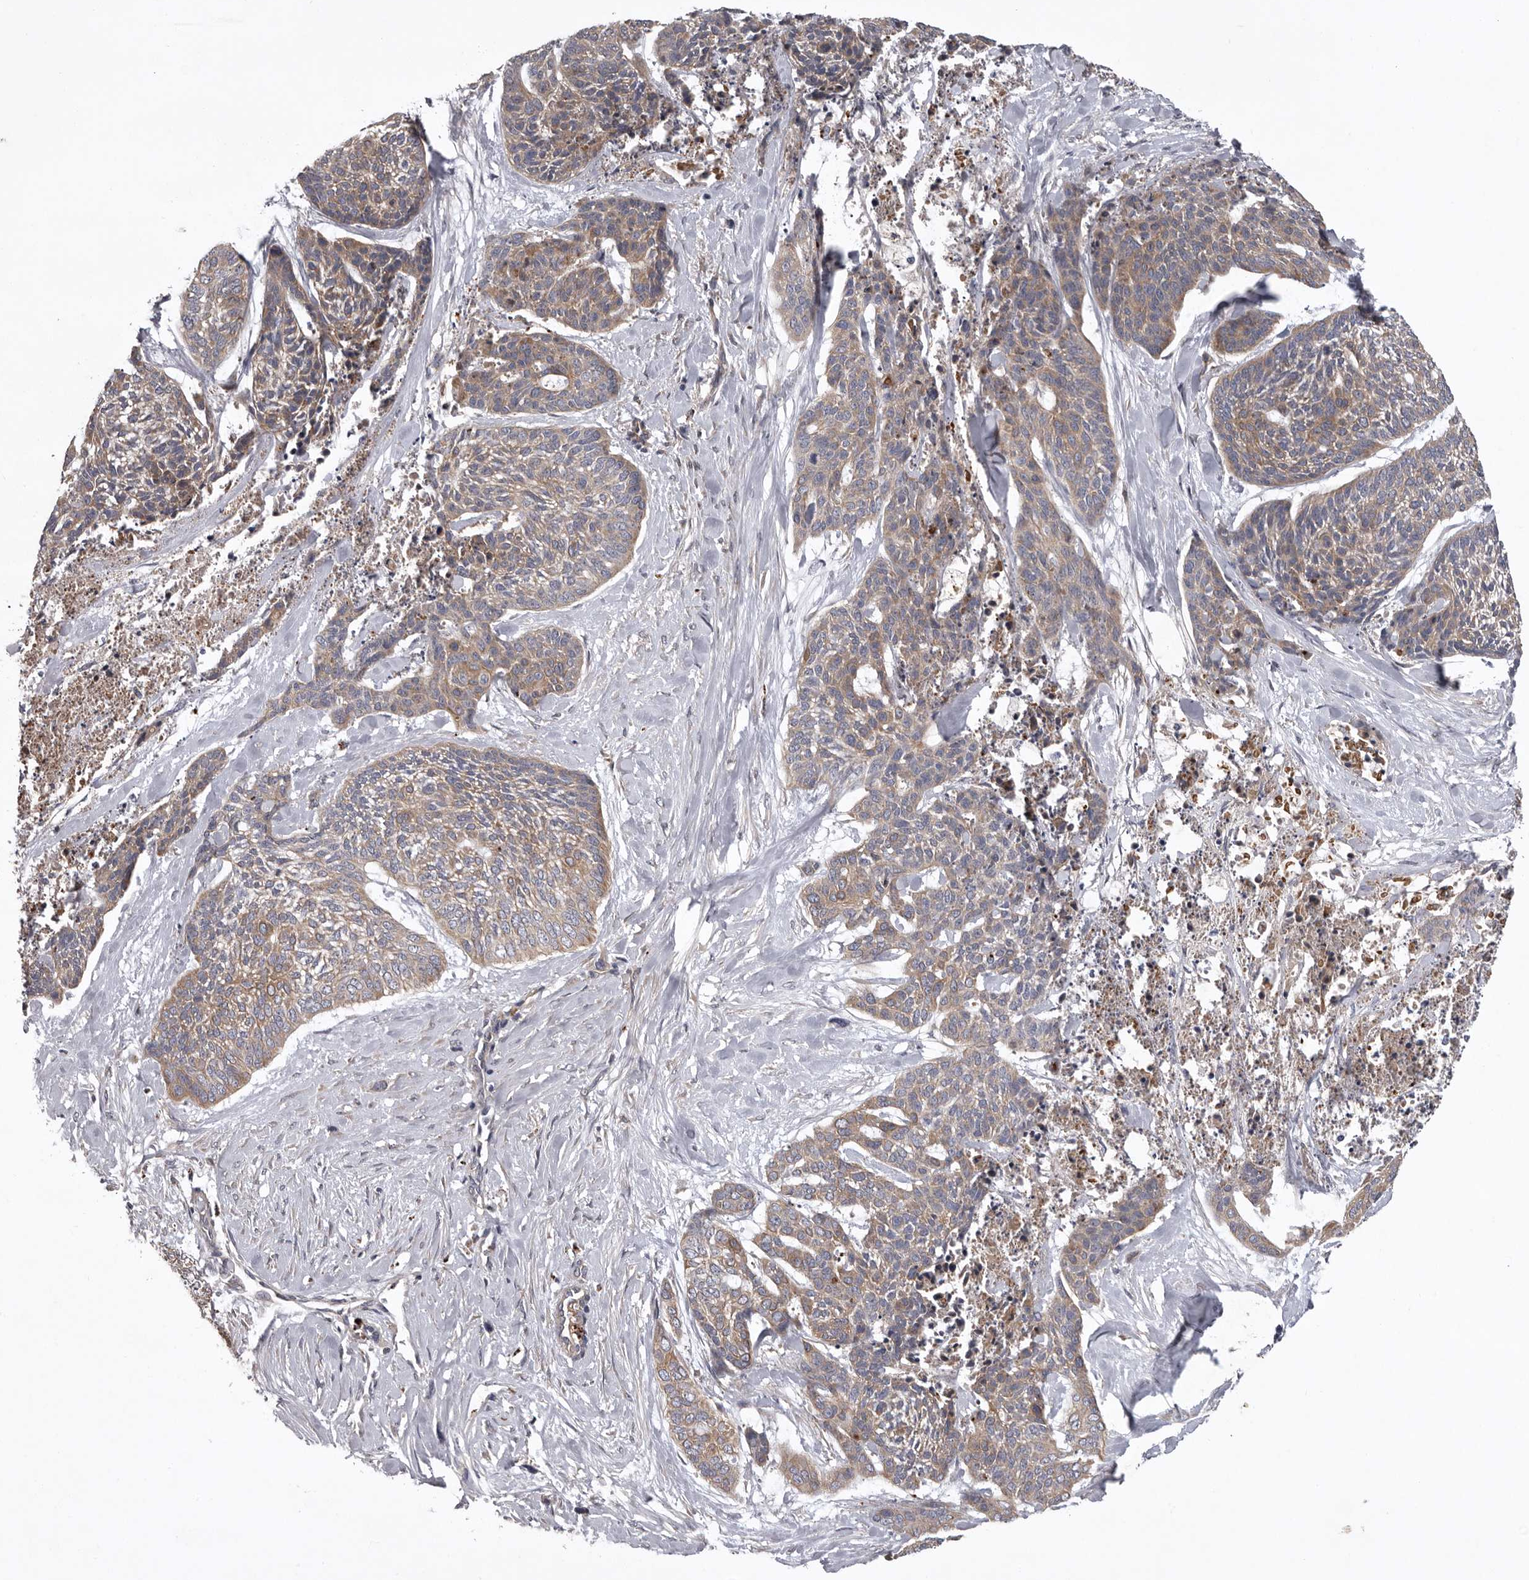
{"staining": {"intensity": "weak", "quantity": ">75%", "location": "cytoplasmic/membranous"}, "tissue": "skin cancer", "cell_type": "Tumor cells", "image_type": "cancer", "snomed": [{"axis": "morphology", "description": "Basal cell carcinoma"}, {"axis": "topography", "description": "Skin"}], "caption": "Immunohistochemistry (IHC) image of skin cancer stained for a protein (brown), which reveals low levels of weak cytoplasmic/membranous expression in approximately >75% of tumor cells.", "gene": "WDR47", "patient": {"sex": "female", "age": 64}}